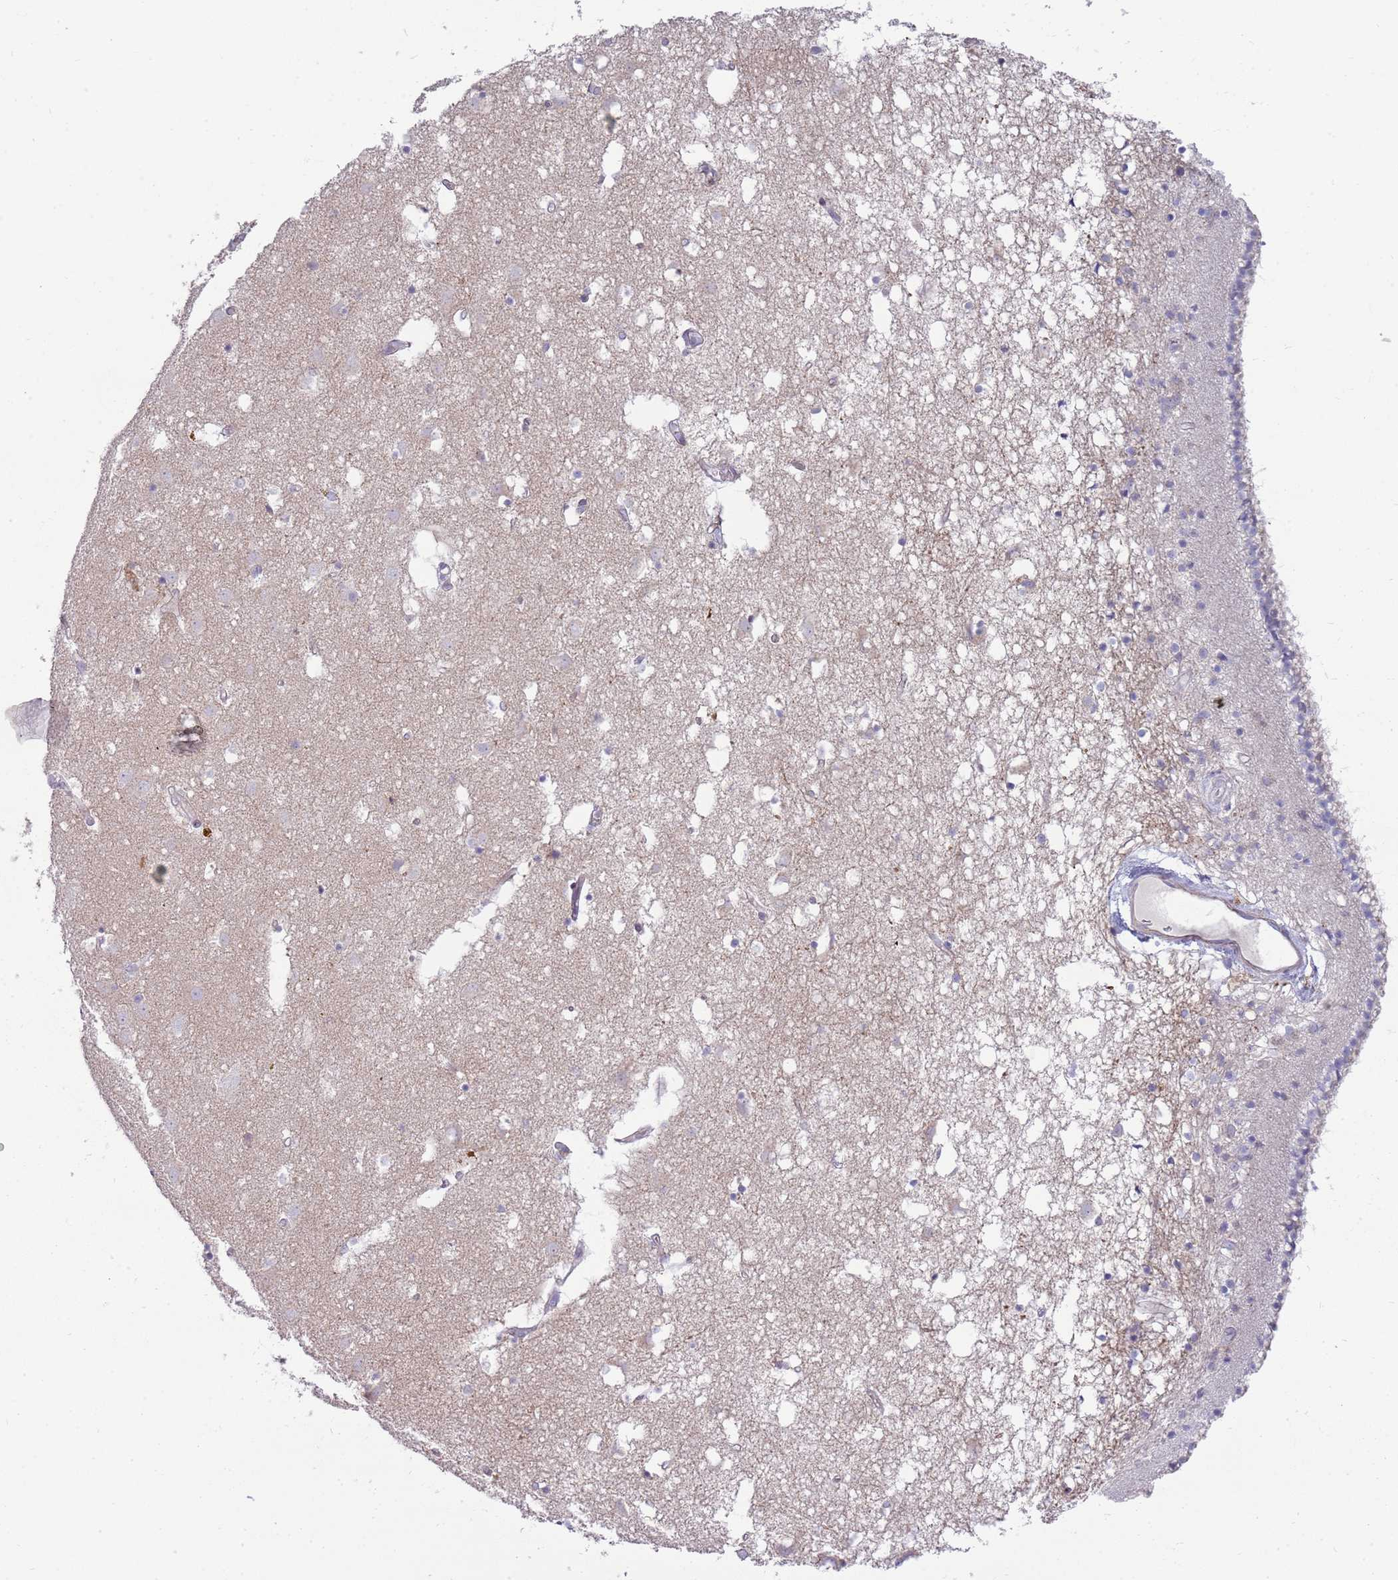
{"staining": {"intensity": "negative", "quantity": "none", "location": "none"}, "tissue": "caudate", "cell_type": "Glial cells", "image_type": "normal", "snomed": [{"axis": "morphology", "description": "Normal tissue, NOS"}, {"axis": "topography", "description": "Lateral ventricle wall"}], "caption": "This is an immunohistochemistry image of benign caudate. There is no expression in glial cells.", "gene": "DIPK1C", "patient": {"sex": "male", "age": 70}}